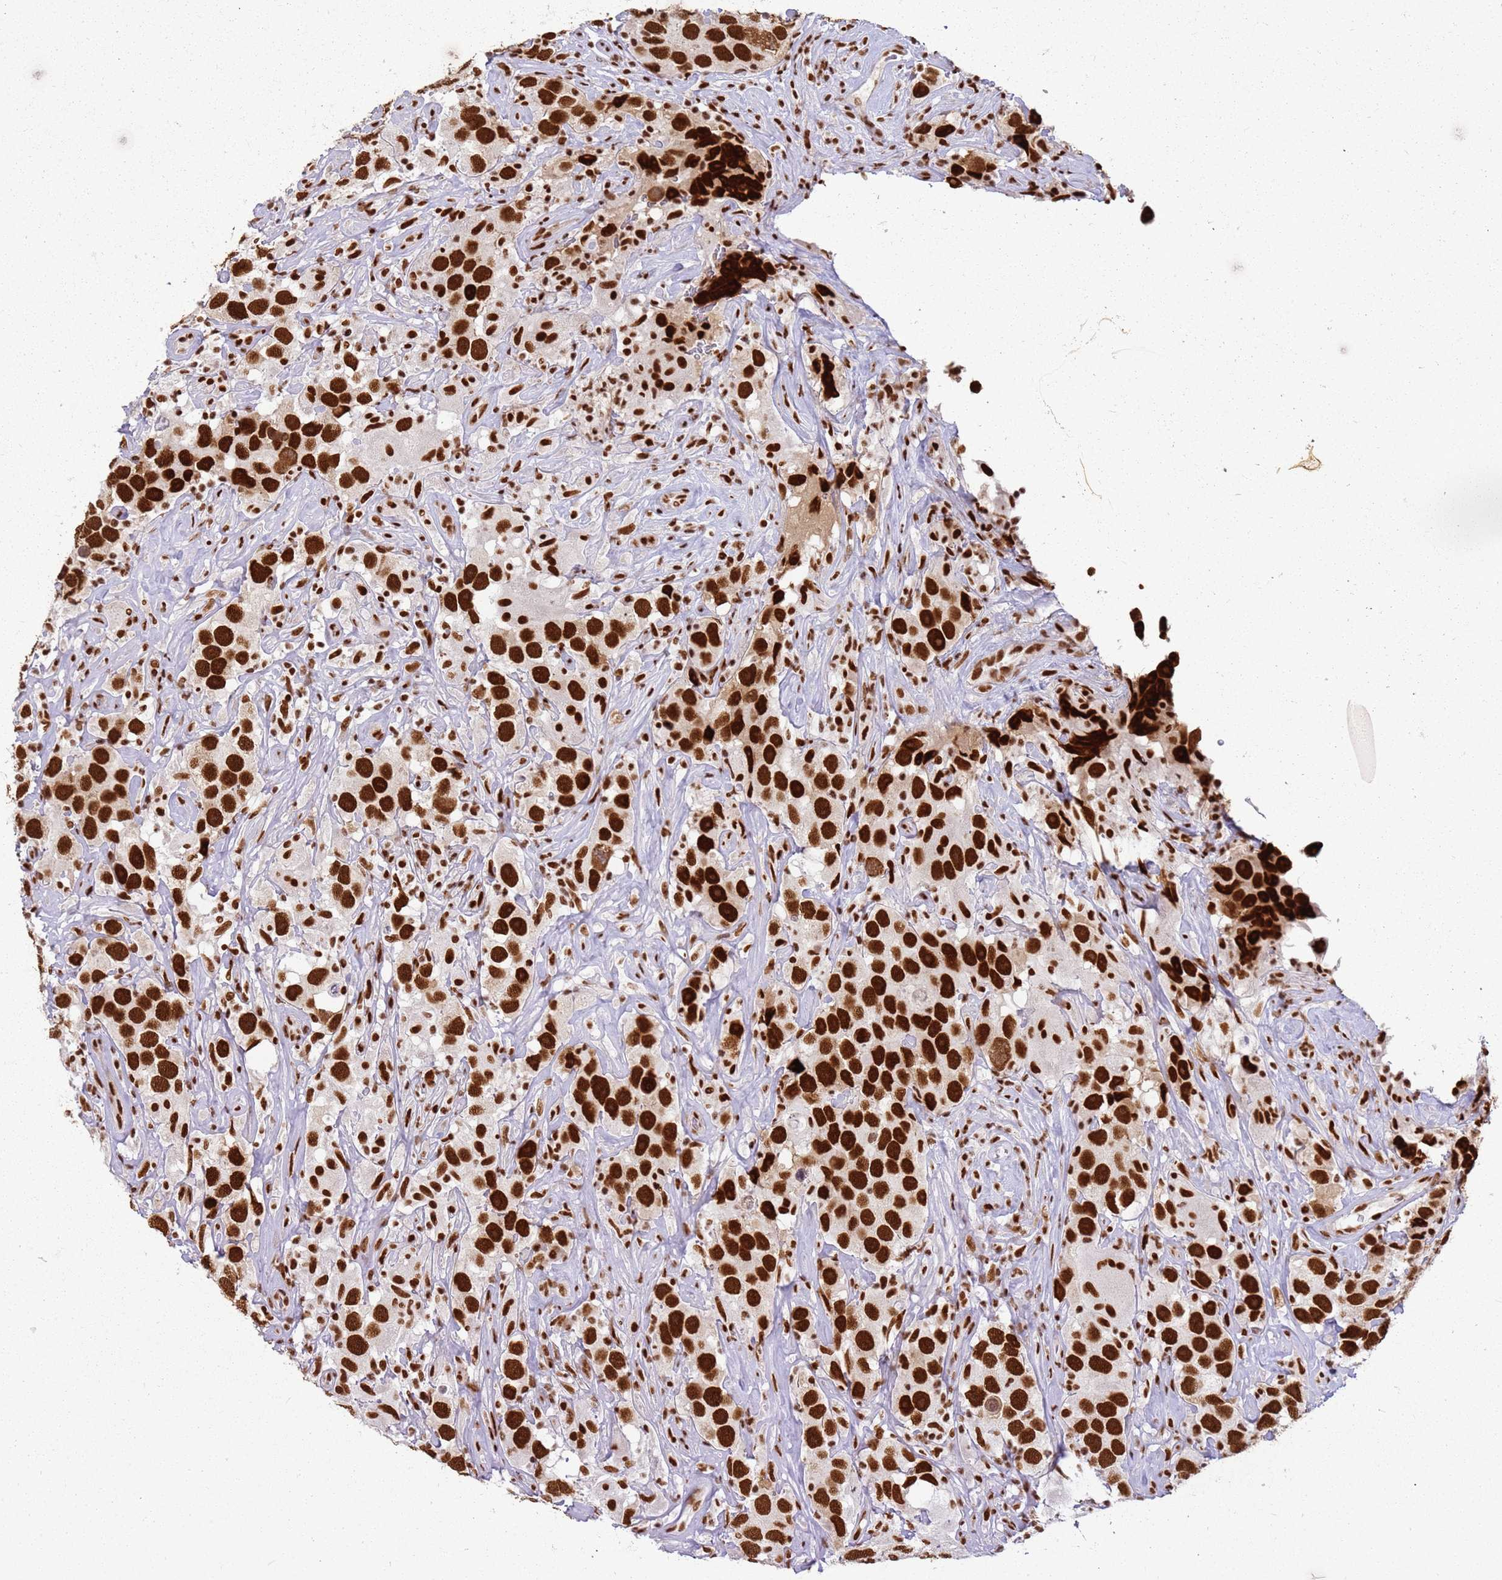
{"staining": {"intensity": "strong", "quantity": ">75%", "location": "nuclear"}, "tissue": "testis cancer", "cell_type": "Tumor cells", "image_type": "cancer", "snomed": [{"axis": "morphology", "description": "Seminoma, NOS"}, {"axis": "topography", "description": "Testis"}], "caption": "Brown immunohistochemical staining in human testis seminoma reveals strong nuclear positivity in approximately >75% of tumor cells.", "gene": "TENT4A", "patient": {"sex": "male", "age": 49}}